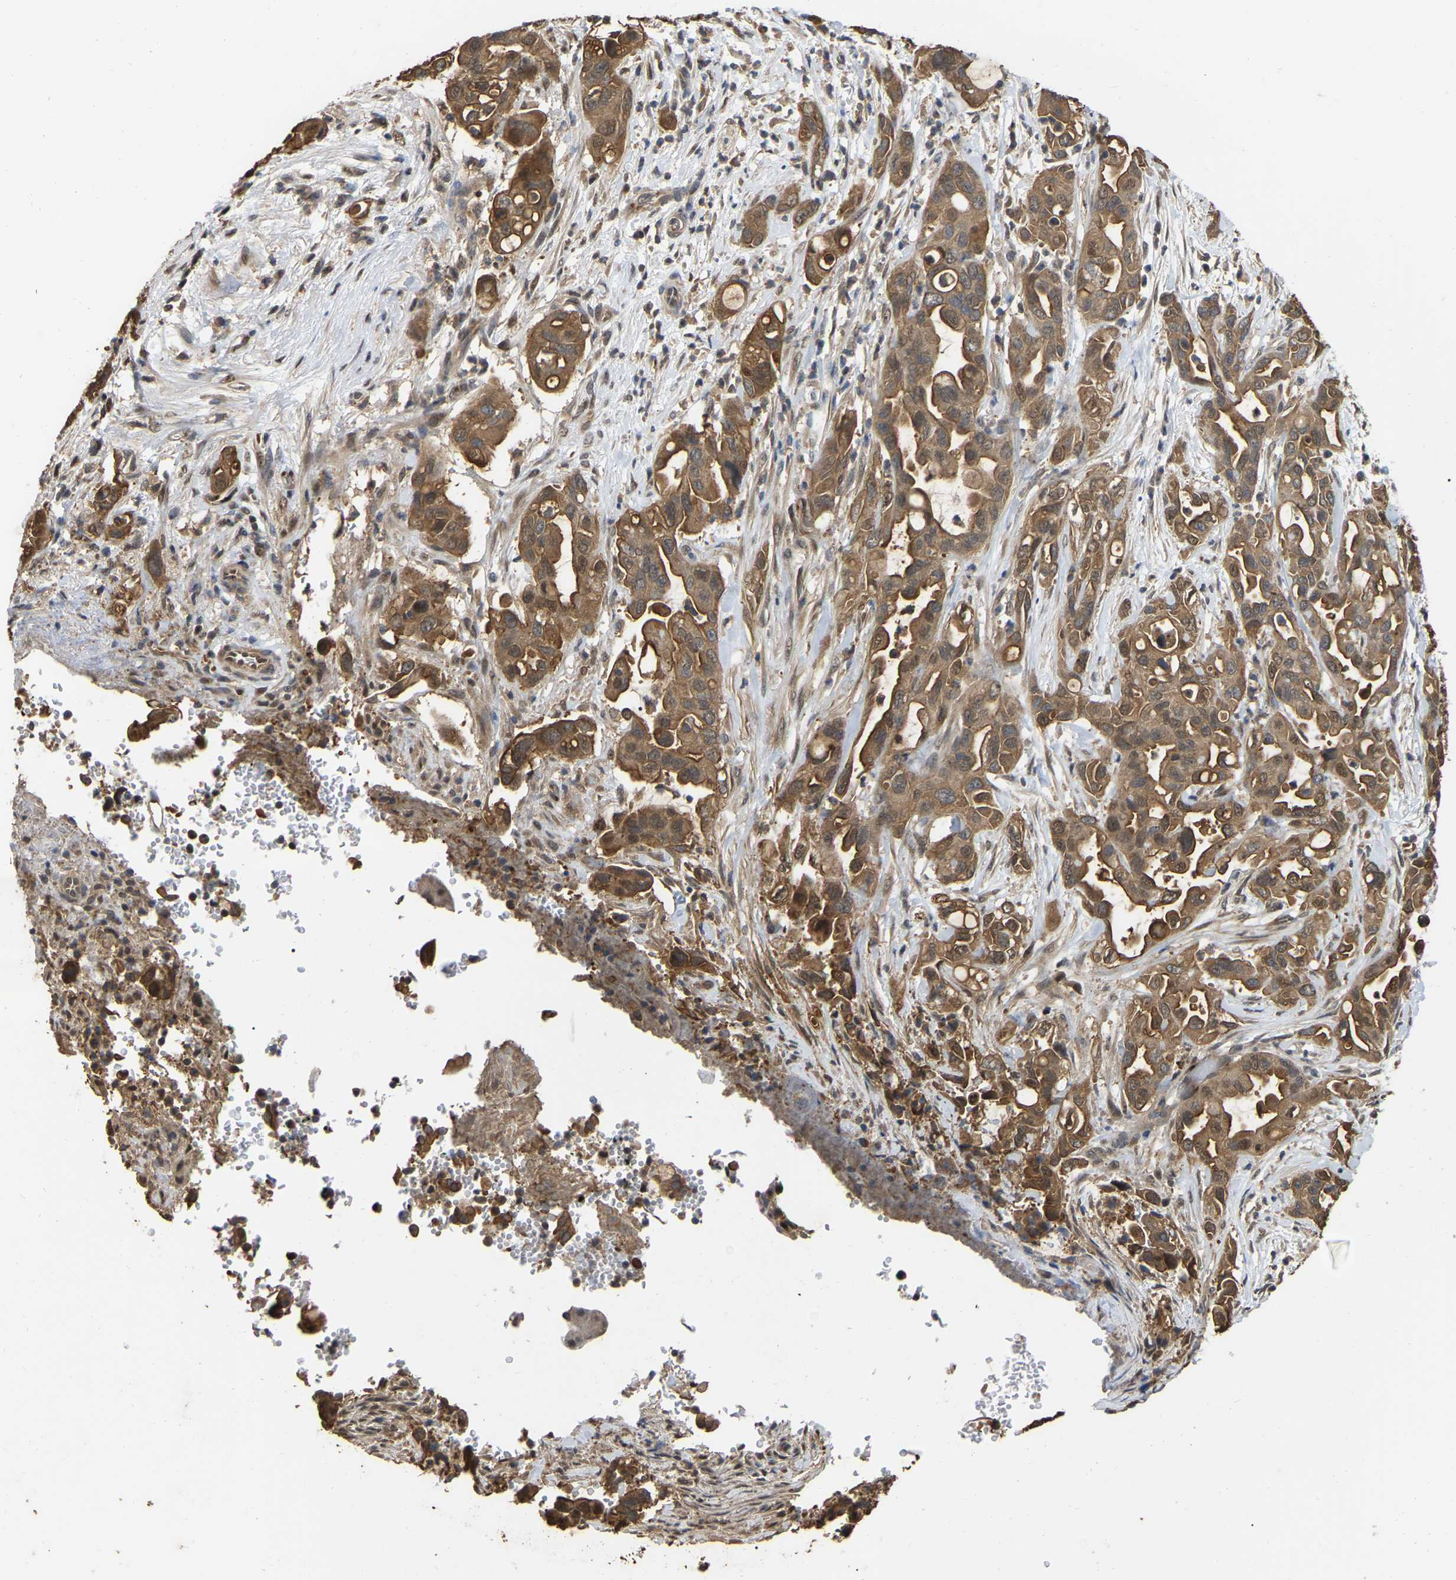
{"staining": {"intensity": "moderate", "quantity": ">75%", "location": "cytoplasmic/membranous"}, "tissue": "pancreatic cancer", "cell_type": "Tumor cells", "image_type": "cancer", "snomed": [{"axis": "morphology", "description": "Adenocarcinoma, NOS"}, {"axis": "topography", "description": "Pancreas"}], "caption": "IHC (DAB (3,3'-diaminobenzidine)) staining of human pancreatic cancer (adenocarcinoma) demonstrates moderate cytoplasmic/membranous protein positivity in approximately >75% of tumor cells. (Brightfield microscopy of DAB IHC at high magnification).", "gene": "FAM219A", "patient": {"sex": "female", "age": 70}}